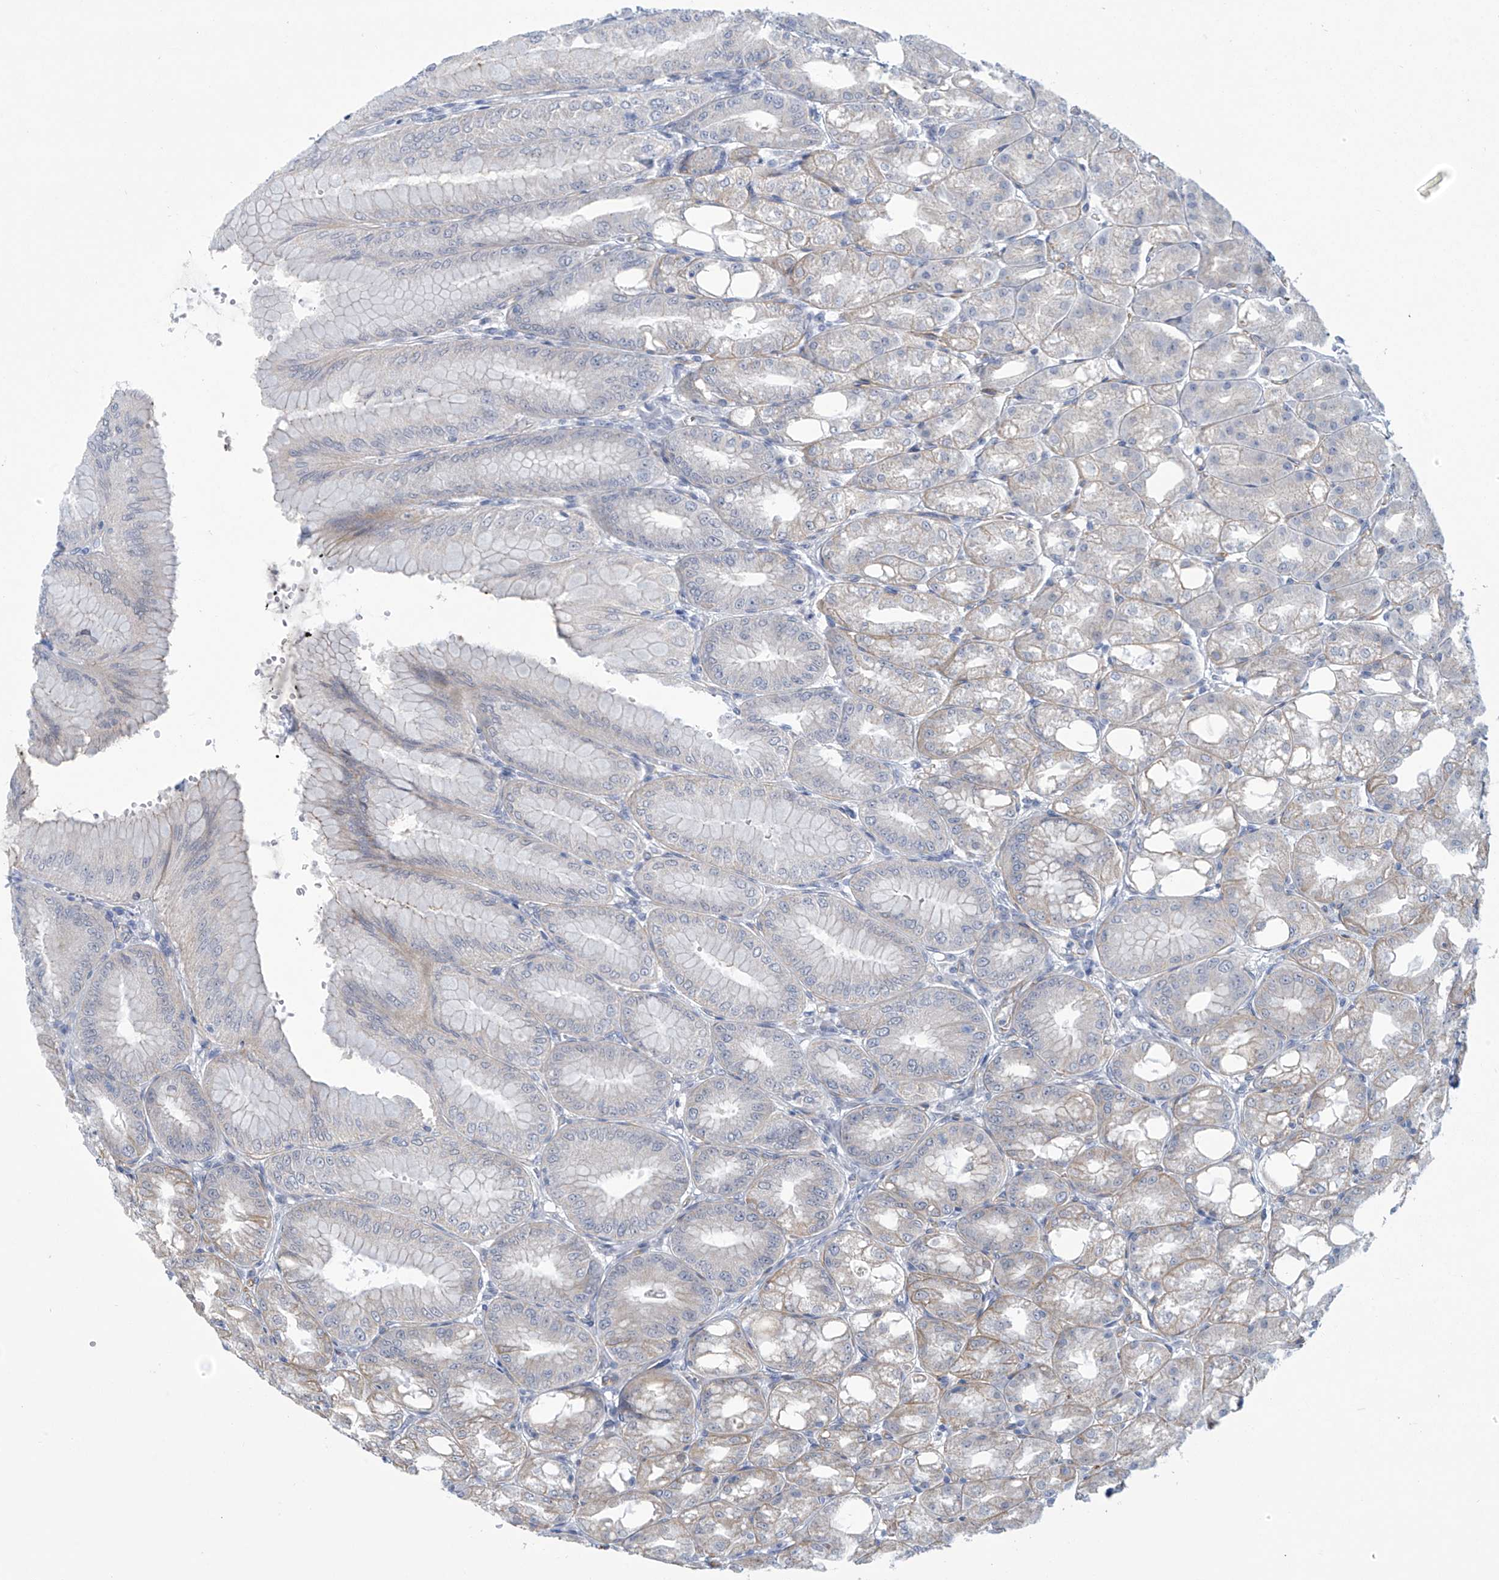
{"staining": {"intensity": "weak", "quantity": "<25%", "location": "cytoplasmic/membranous"}, "tissue": "stomach", "cell_type": "Glandular cells", "image_type": "normal", "snomed": [{"axis": "morphology", "description": "Normal tissue, NOS"}, {"axis": "topography", "description": "Stomach, lower"}], "caption": "The histopathology image displays no significant positivity in glandular cells of stomach. (DAB (3,3'-diaminobenzidine) immunohistochemistry with hematoxylin counter stain).", "gene": "ABHD13", "patient": {"sex": "male", "age": 71}}